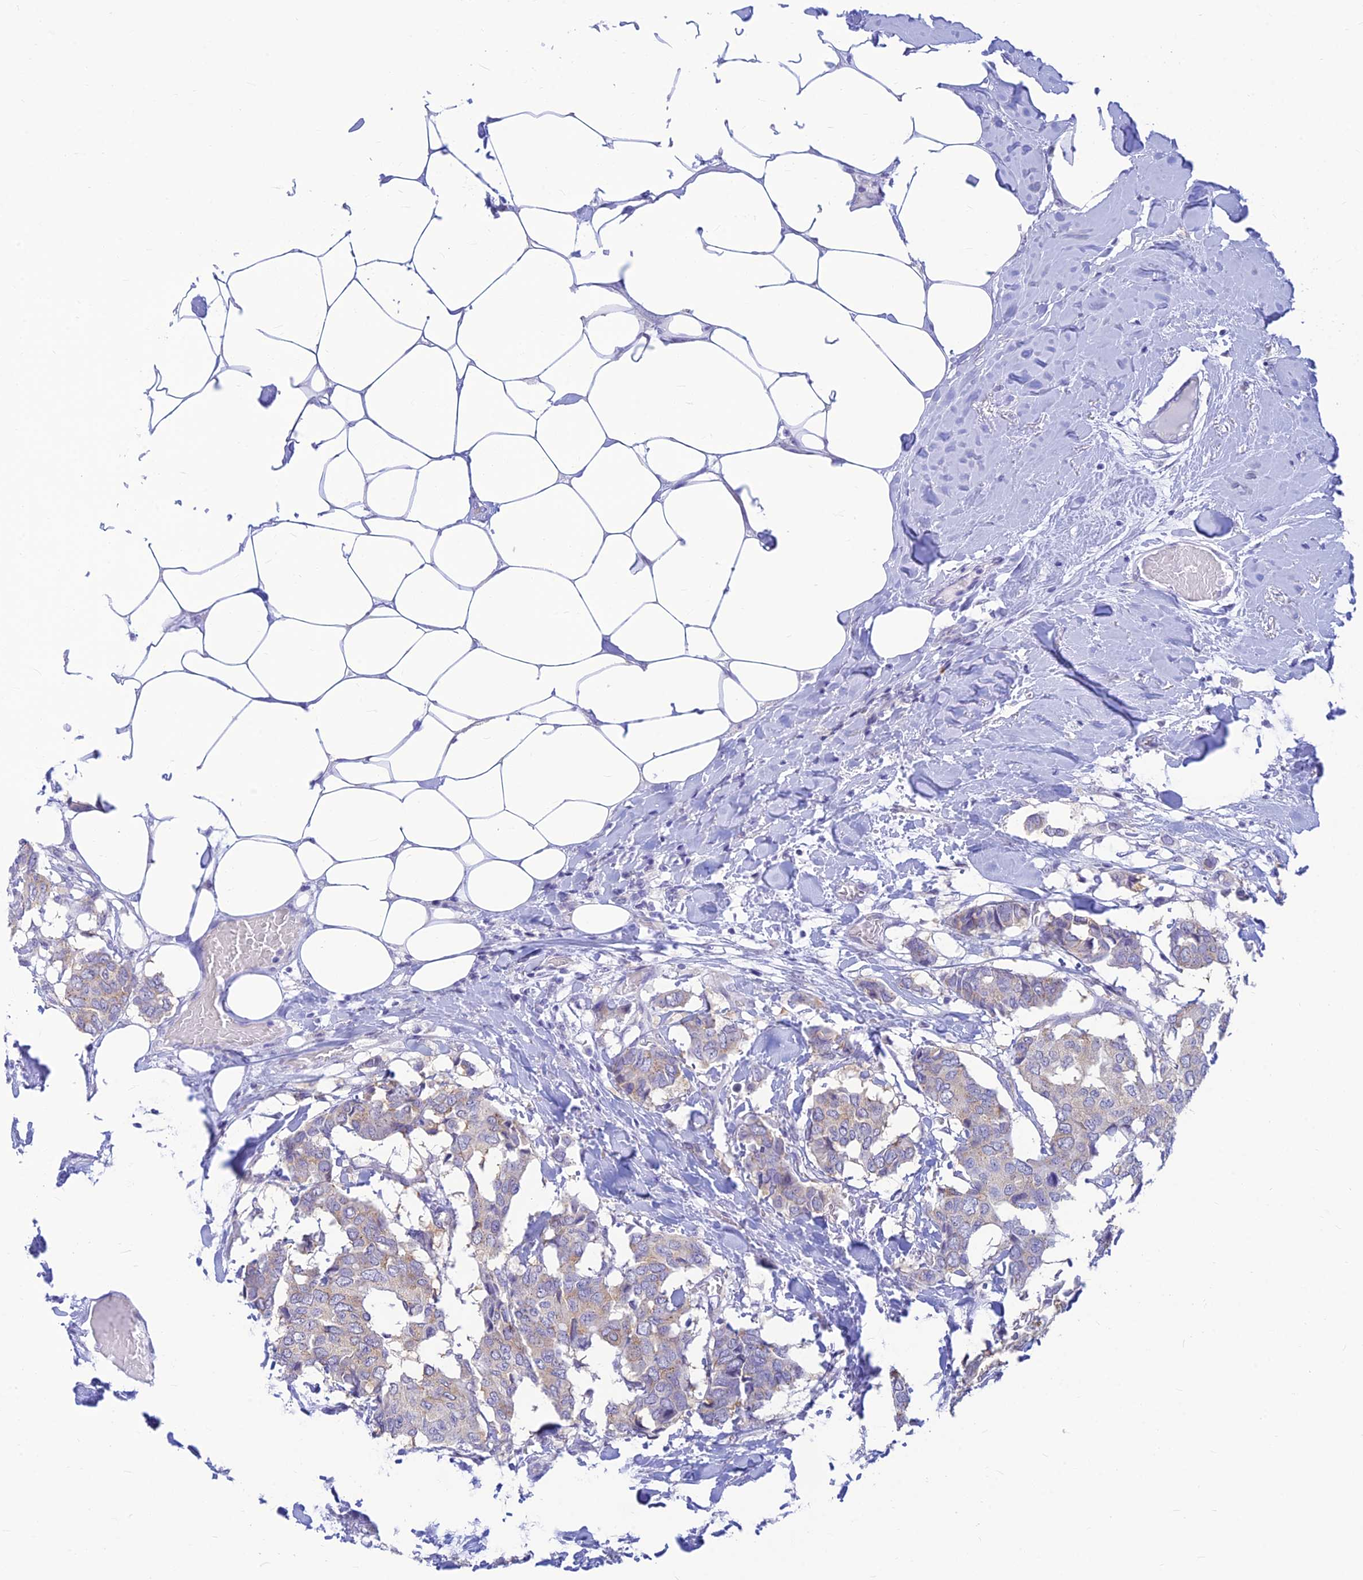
{"staining": {"intensity": "weak", "quantity": "<25%", "location": "cytoplasmic/membranous"}, "tissue": "breast cancer", "cell_type": "Tumor cells", "image_type": "cancer", "snomed": [{"axis": "morphology", "description": "Duct carcinoma"}, {"axis": "topography", "description": "Breast"}], "caption": "This is an immunohistochemistry (IHC) image of human breast infiltrating ductal carcinoma. There is no positivity in tumor cells.", "gene": "INKA1", "patient": {"sex": "female", "age": 75}}